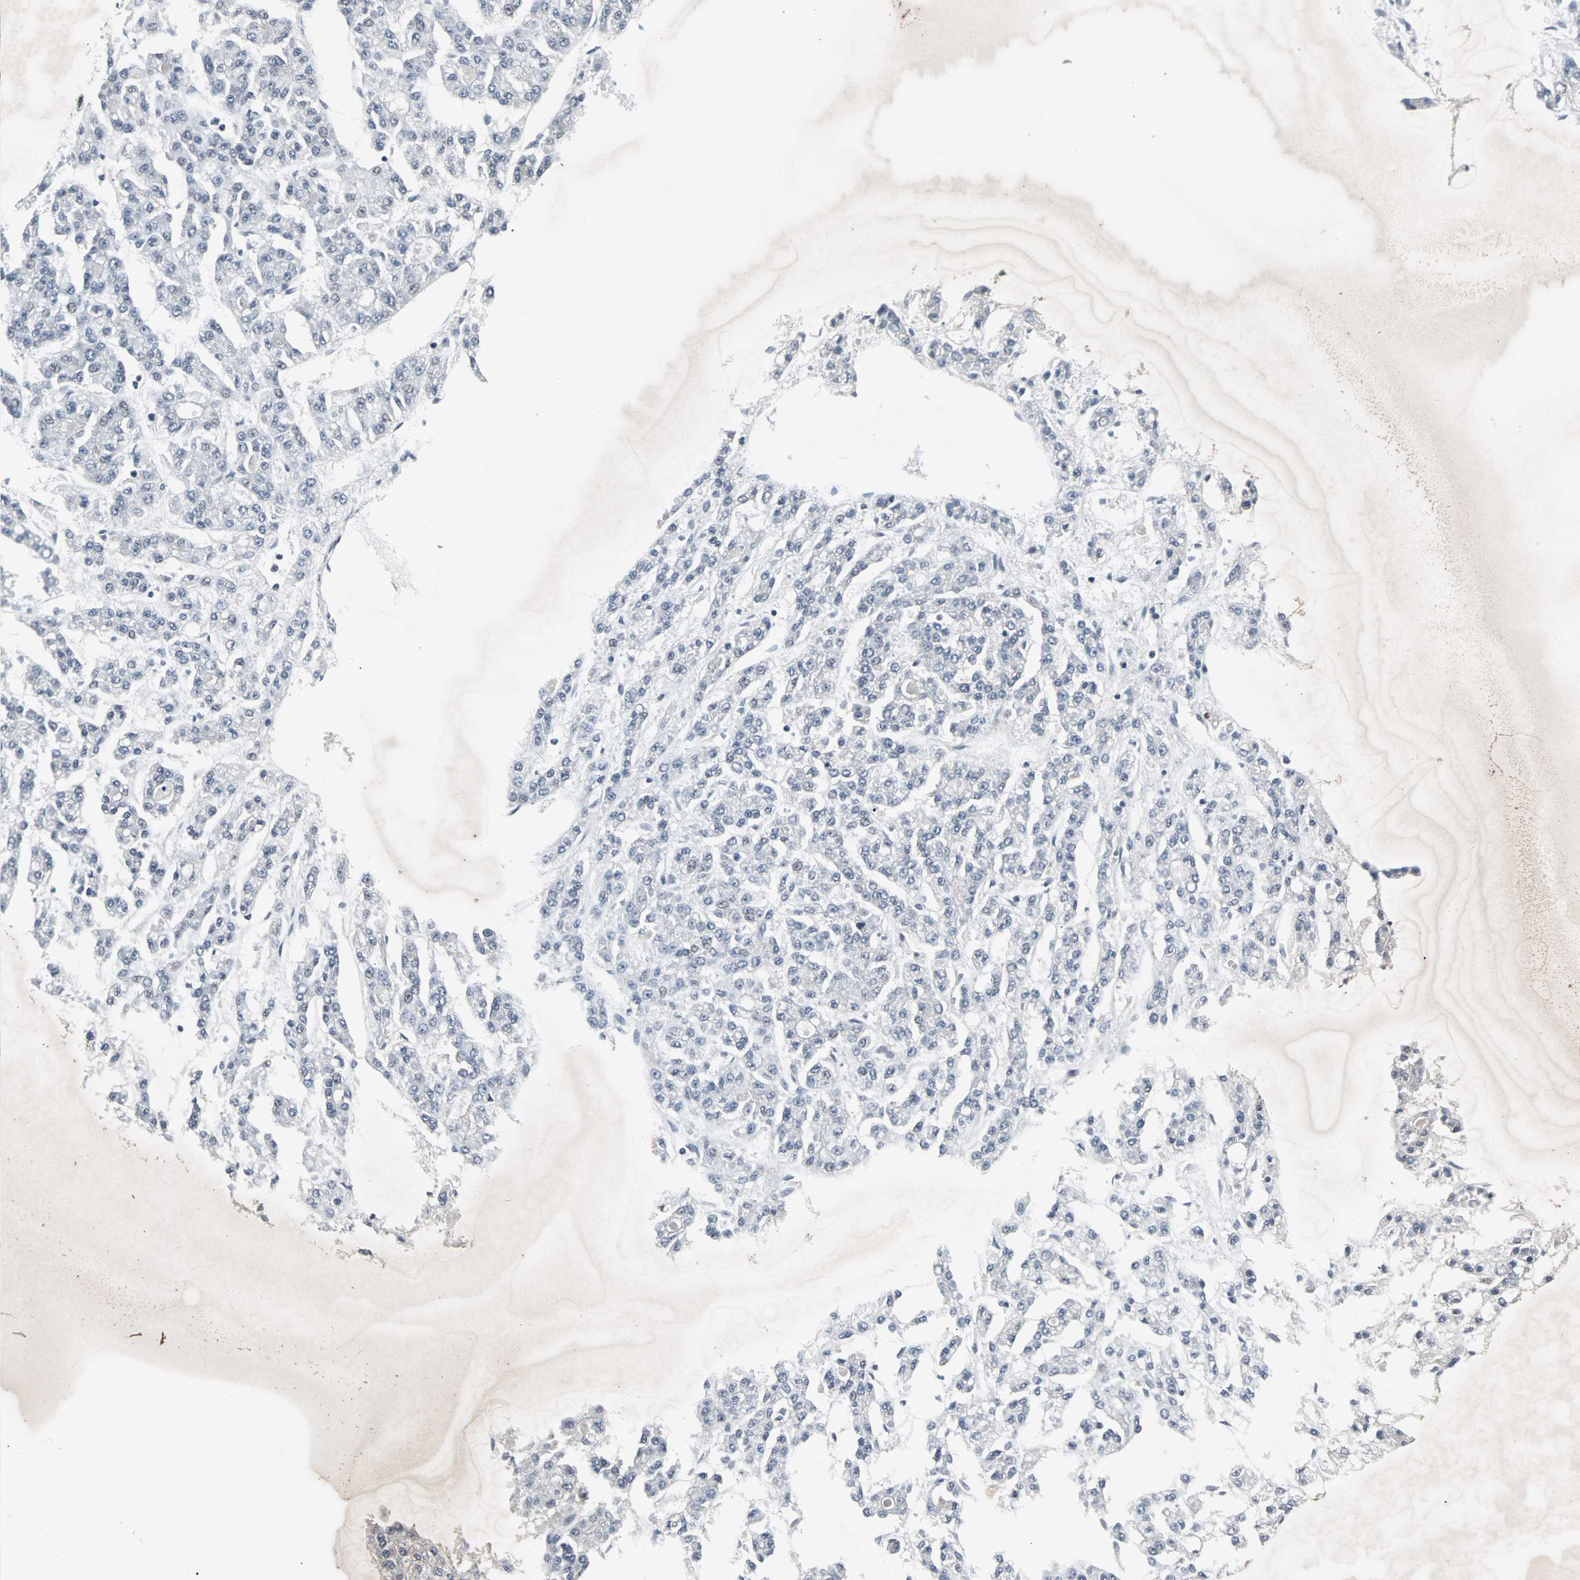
{"staining": {"intensity": "negative", "quantity": "none", "location": "none"}, "tissue": "liver cancer", "cell_type": "Tumor cells", "image_type": "cancer", "snomed": [{"axis": "morphology", "description": "Carcinoma, Hepatocellular, NOS"}, {"axis": "topography", "description": "Liver"}], "caption": "Tumor cells show no significant expression in liver hepatocellular carcinoma.", "gene": "PNKP", "patient": {"sex": "male", "age": 70}}